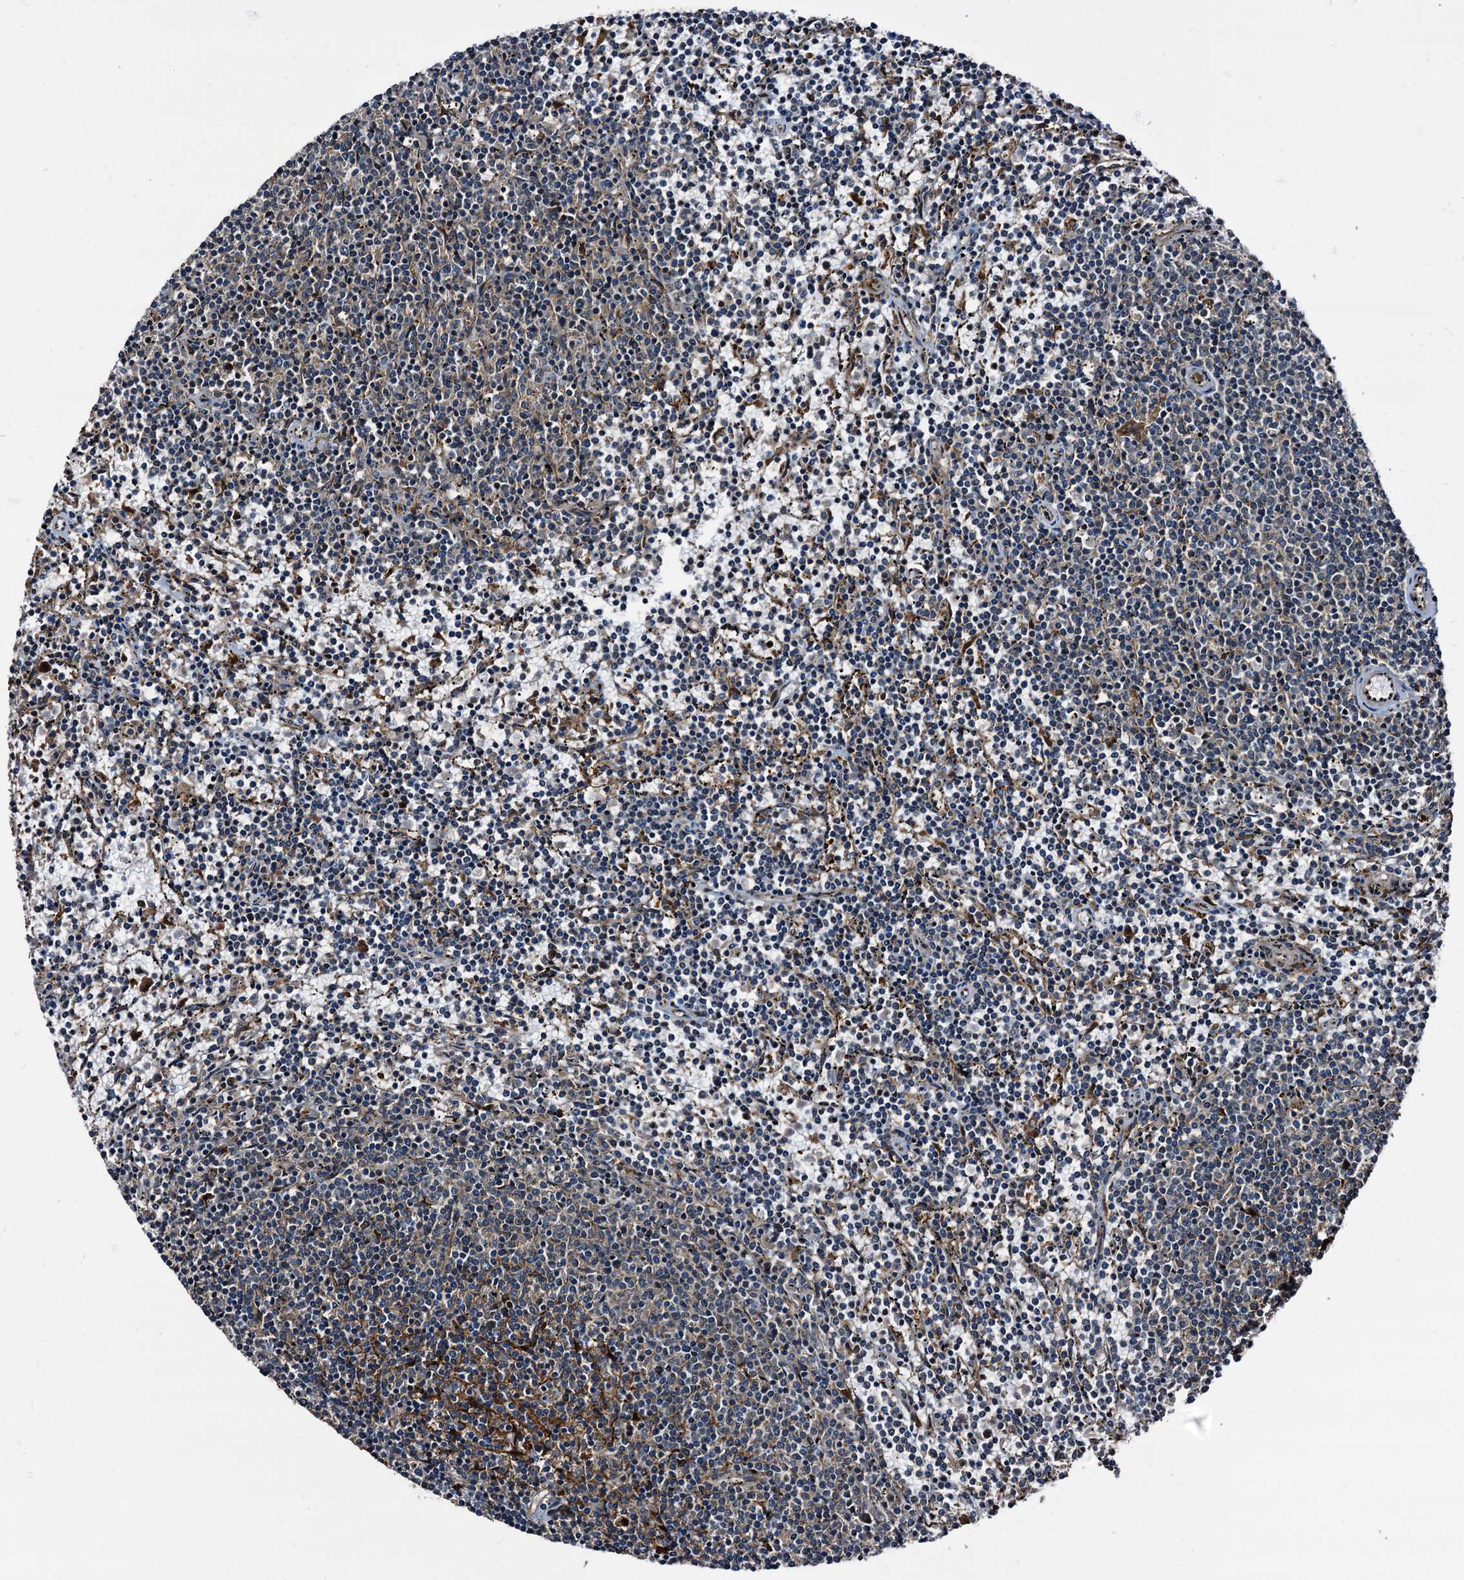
{"staining": {"intensity": "weak", "quantity": "<25%", "location": "cytoplasmic/membranous"}, "tissue": "lymphoma", "cell_type": "Tumor cells", "image_type": "cancer", "snomed": [{"axis": "morphology", "description": "Malignant lymphoma, non-Hodgkin's type, Low grade"}, {"axis": "topography", "description": "Spleen"}], "caption": "There is no significant expression in tumor cells of lymphoma.", "gene": "PEX5", "patient": {"sex": "female", "age": 50}}